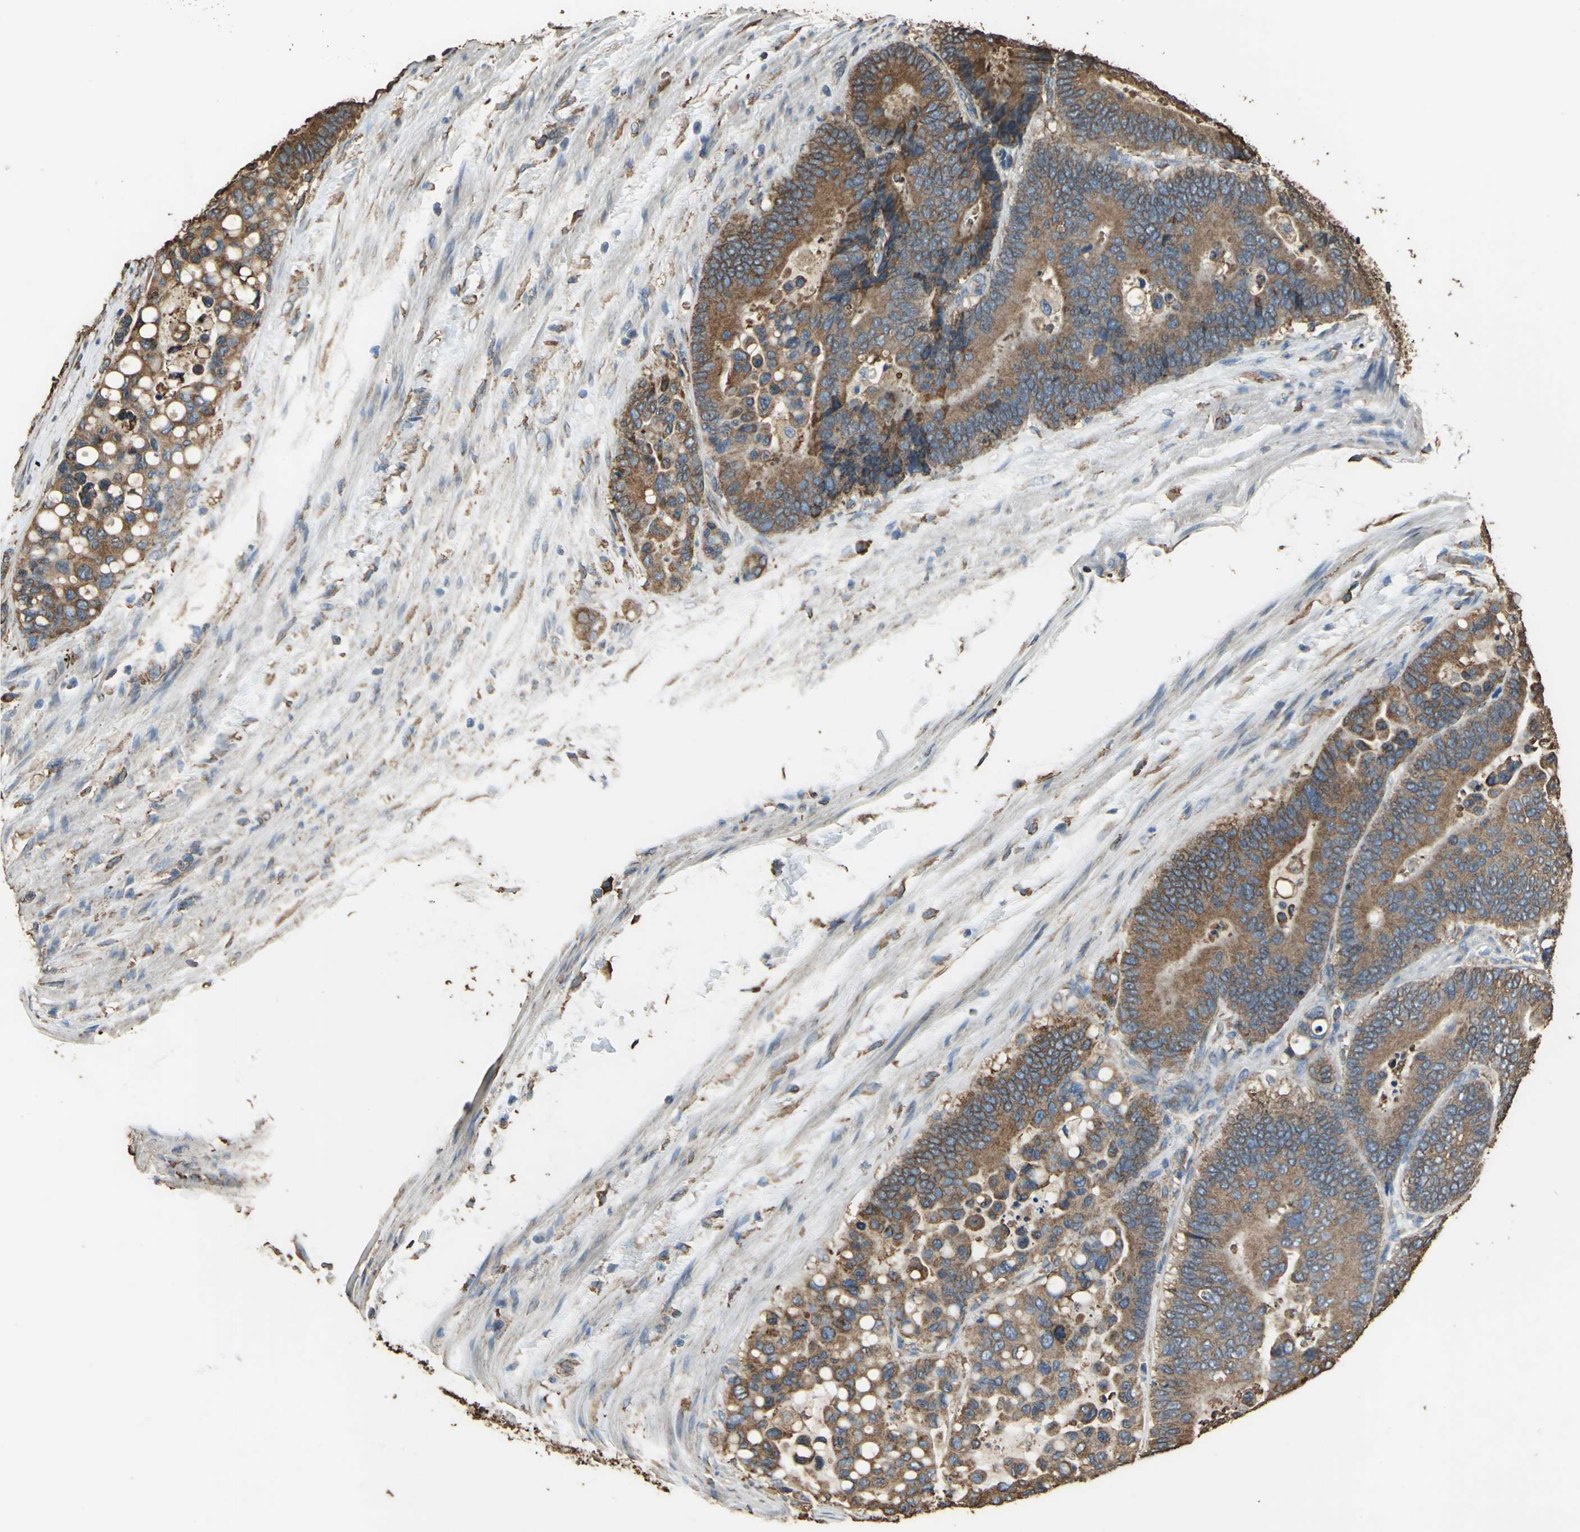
{"staining": {"intensity": "strong", "quantity": ">75%", "location": "cytoplasmic/membranous"}, "tissue": "colorectal cancer", "cell_type": "Tumor cells", "image_type": "cancer", "snomed": [{"axis": "morphology", "description": "Normal tissue, NOS"}, {"axis": "morphology", "description": "Adenocarcinoma, NOS"}, {"axis": "topography", "description": "Colon"}], "caption": "Colorectal cancer stained with a protein marker exhibits strong staining in tumor cells.", "gene": "GPANK1", "patient": {"sex": "male", "age": 82}}